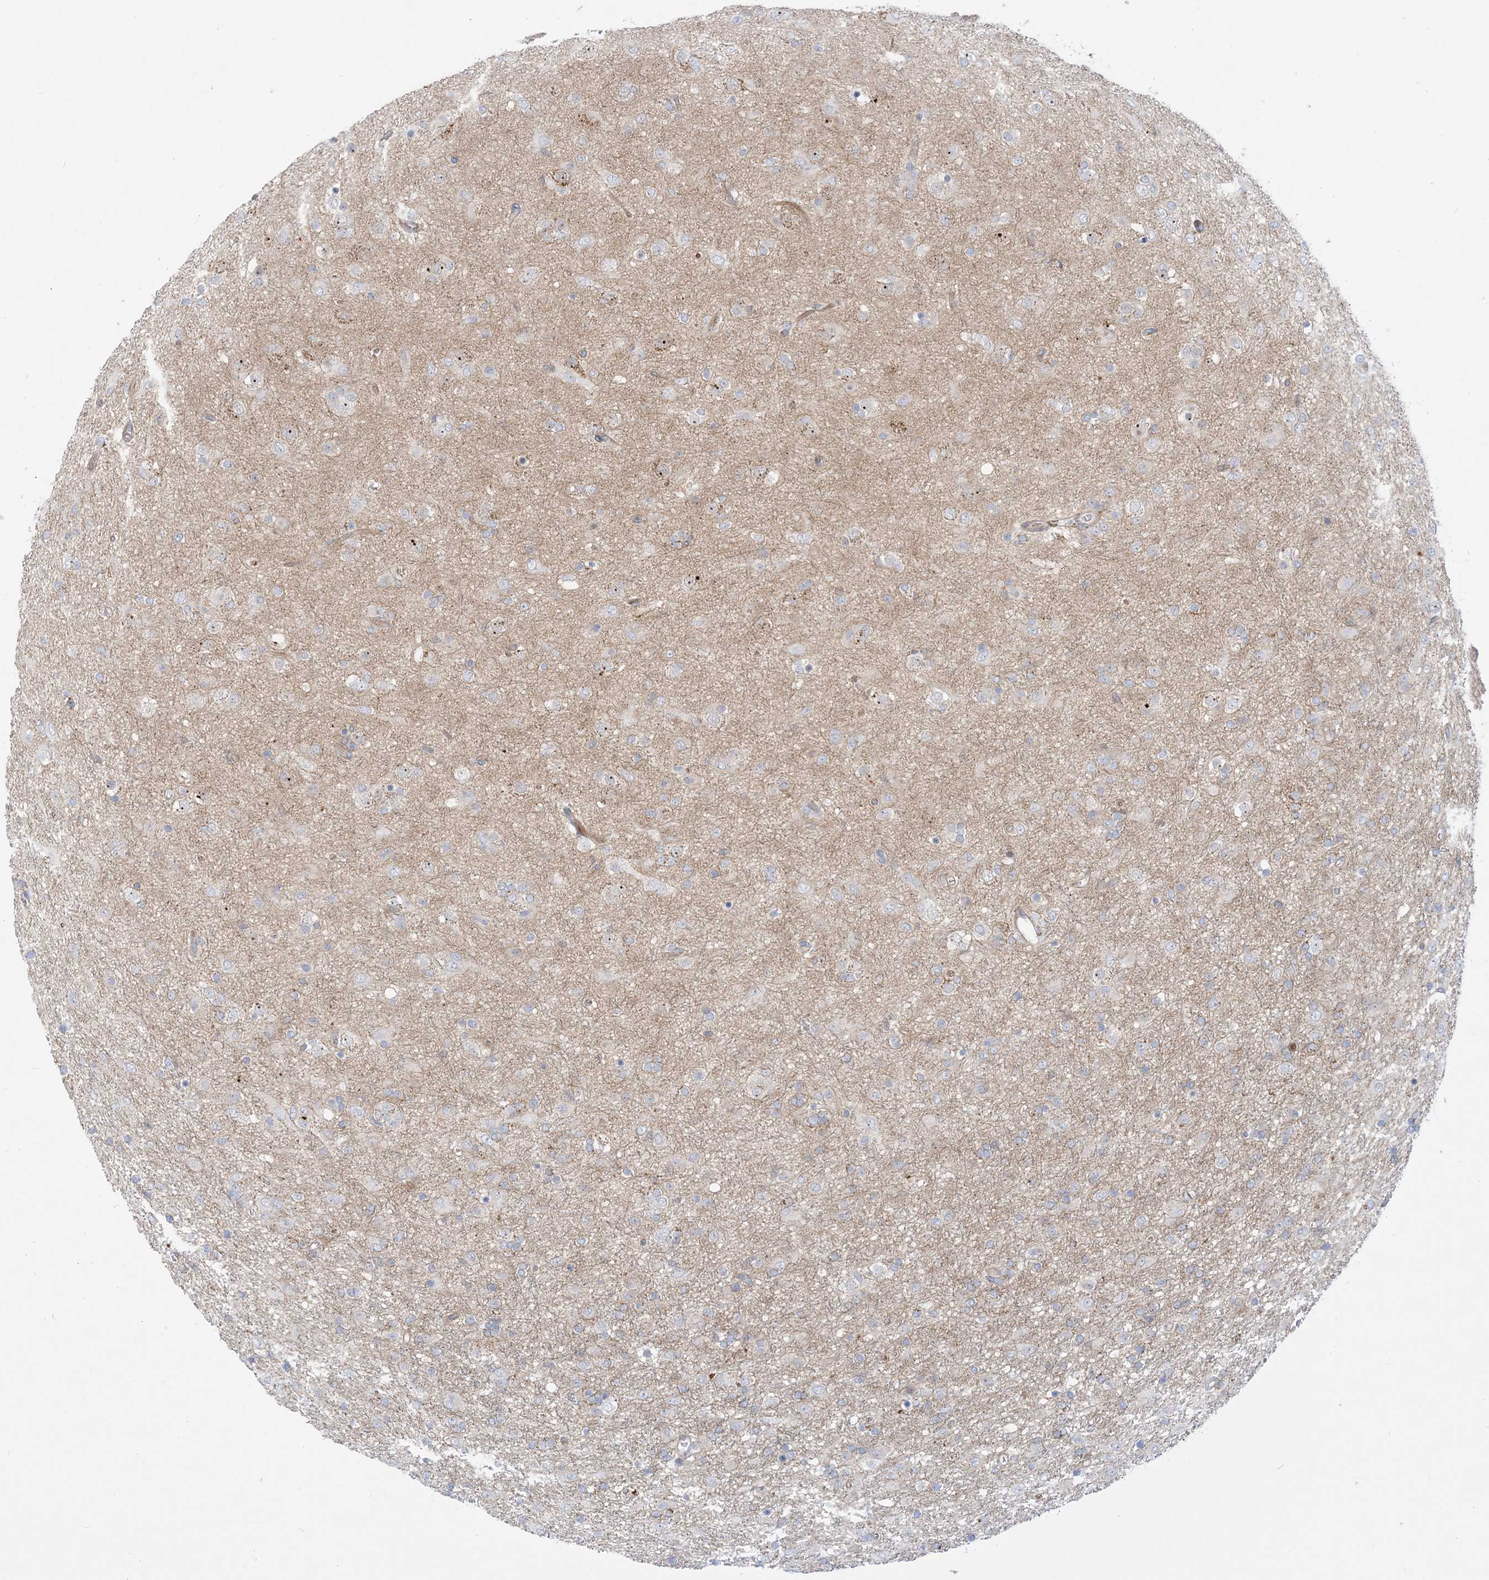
{"staining": {"intensity": "negative", "quantity": "none", "location": "none"}, "tissue": "glioma", "cell_type": "Tumor cells", "image_type": "cancer", "snomed": [{"axis": "morphology", "description": "Glioma, malignant, Low grade"}, {"axis": "topography", "description": "Brain"}], "caption": "Tumor cells show no significant expression in low-grade glioma (malignant). The staining was performed using DAB (3,3'-diaminobenzidine) to visualize the protein expression in brown, while the nuclei were stained in blue with hematoxylin (Magnification: 20x).", "gene": "MARS2", "patient": {"sex": "male", "age": 65}}